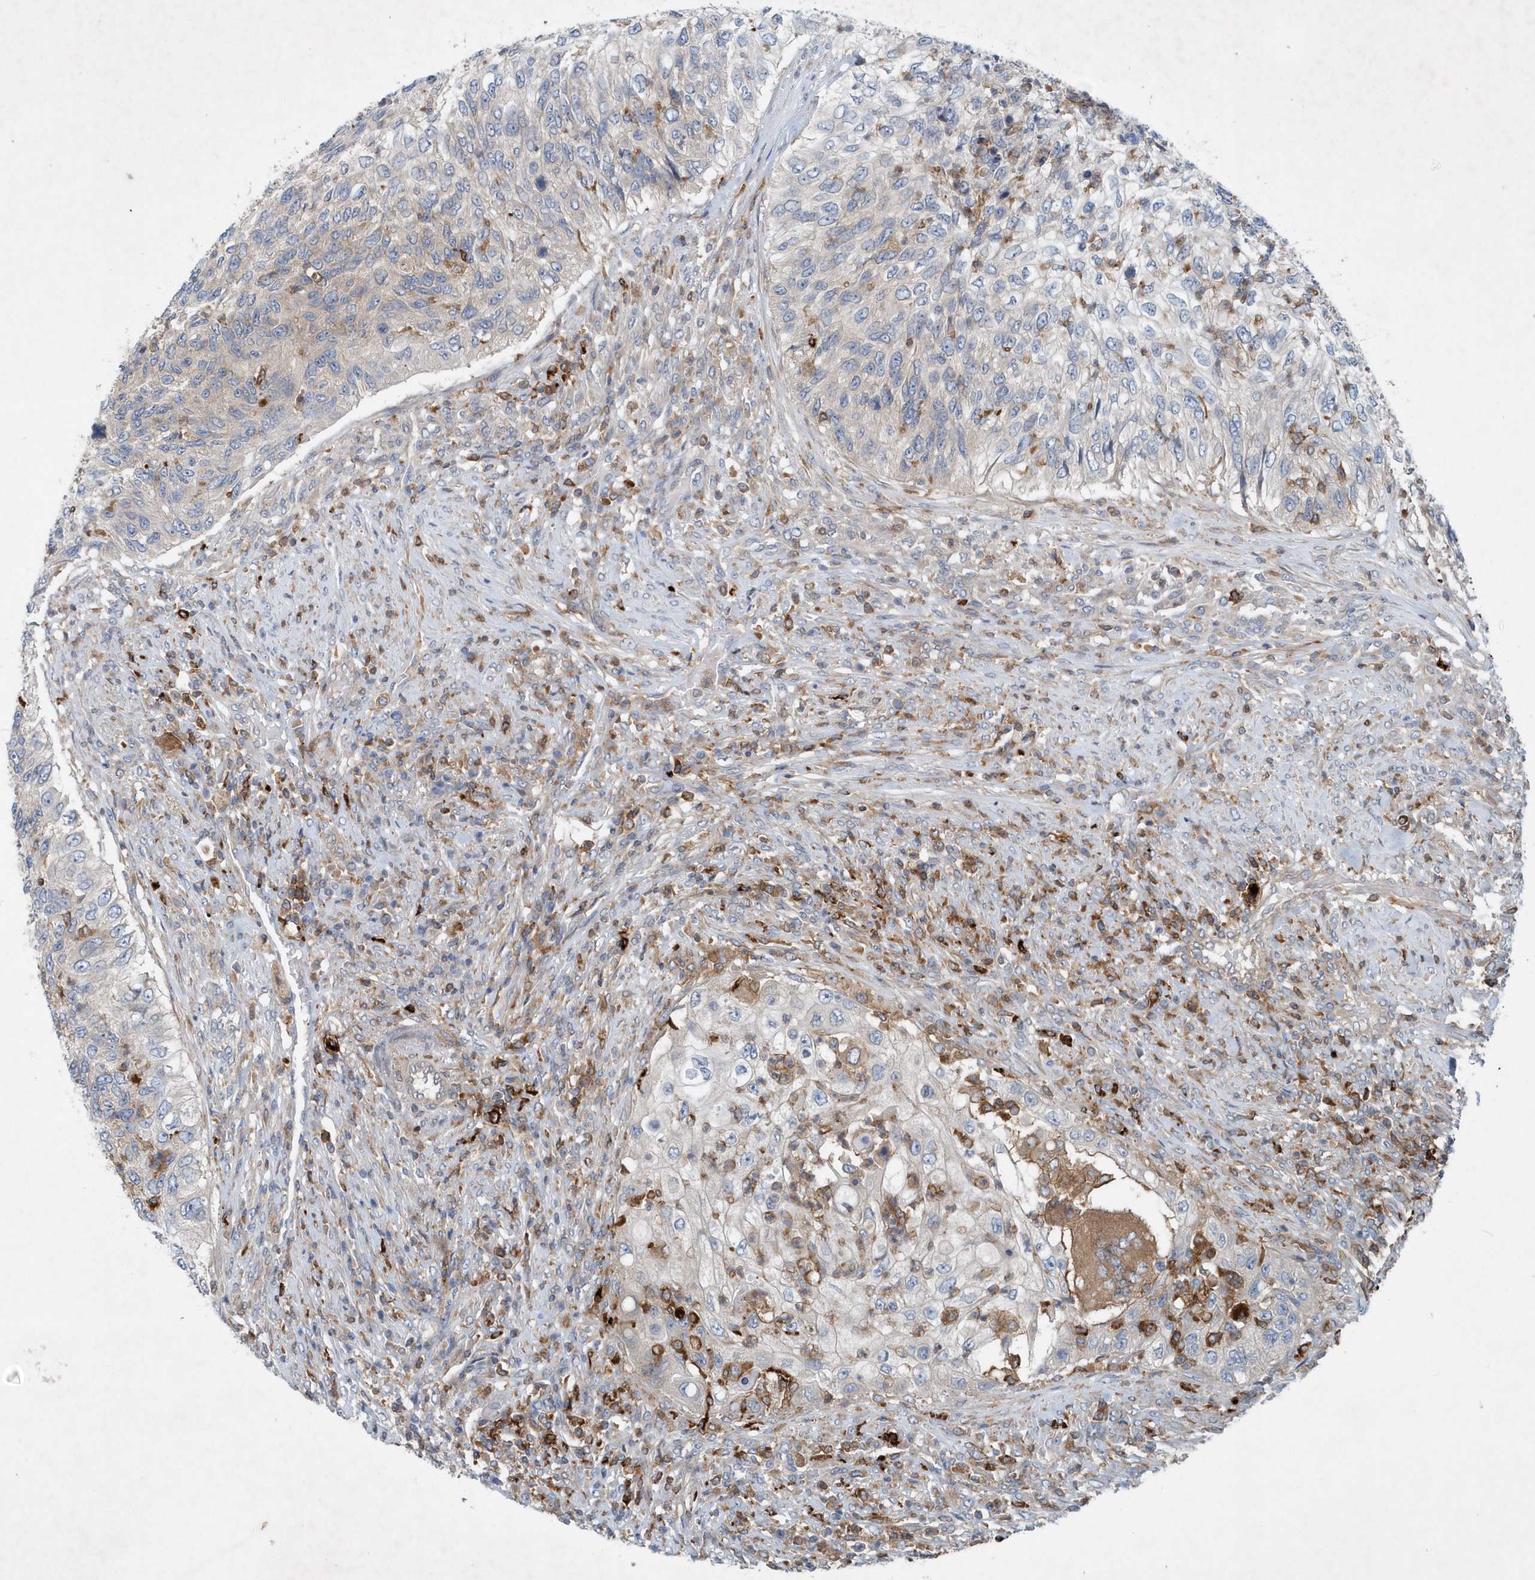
{"staining": {"intensity": "negative", "quantity": "none", "location": "none"}, "tissue": "urothelial cancer", "cell_type": "Tumor cells", "image_type": "cancer", "snomed": [{"axis": "morphology", "description": "Urothelial carcinoma, High grade"}, {"axis": "topography", "description": "Urinary bladder"}], "caption": "Human urothelial cancer stained for a protein using immunohistochemistry (IHC) shows no staining in tumor cells.", "gene": "P2RY10", "patient": {"sex": "female", "age": 60}}